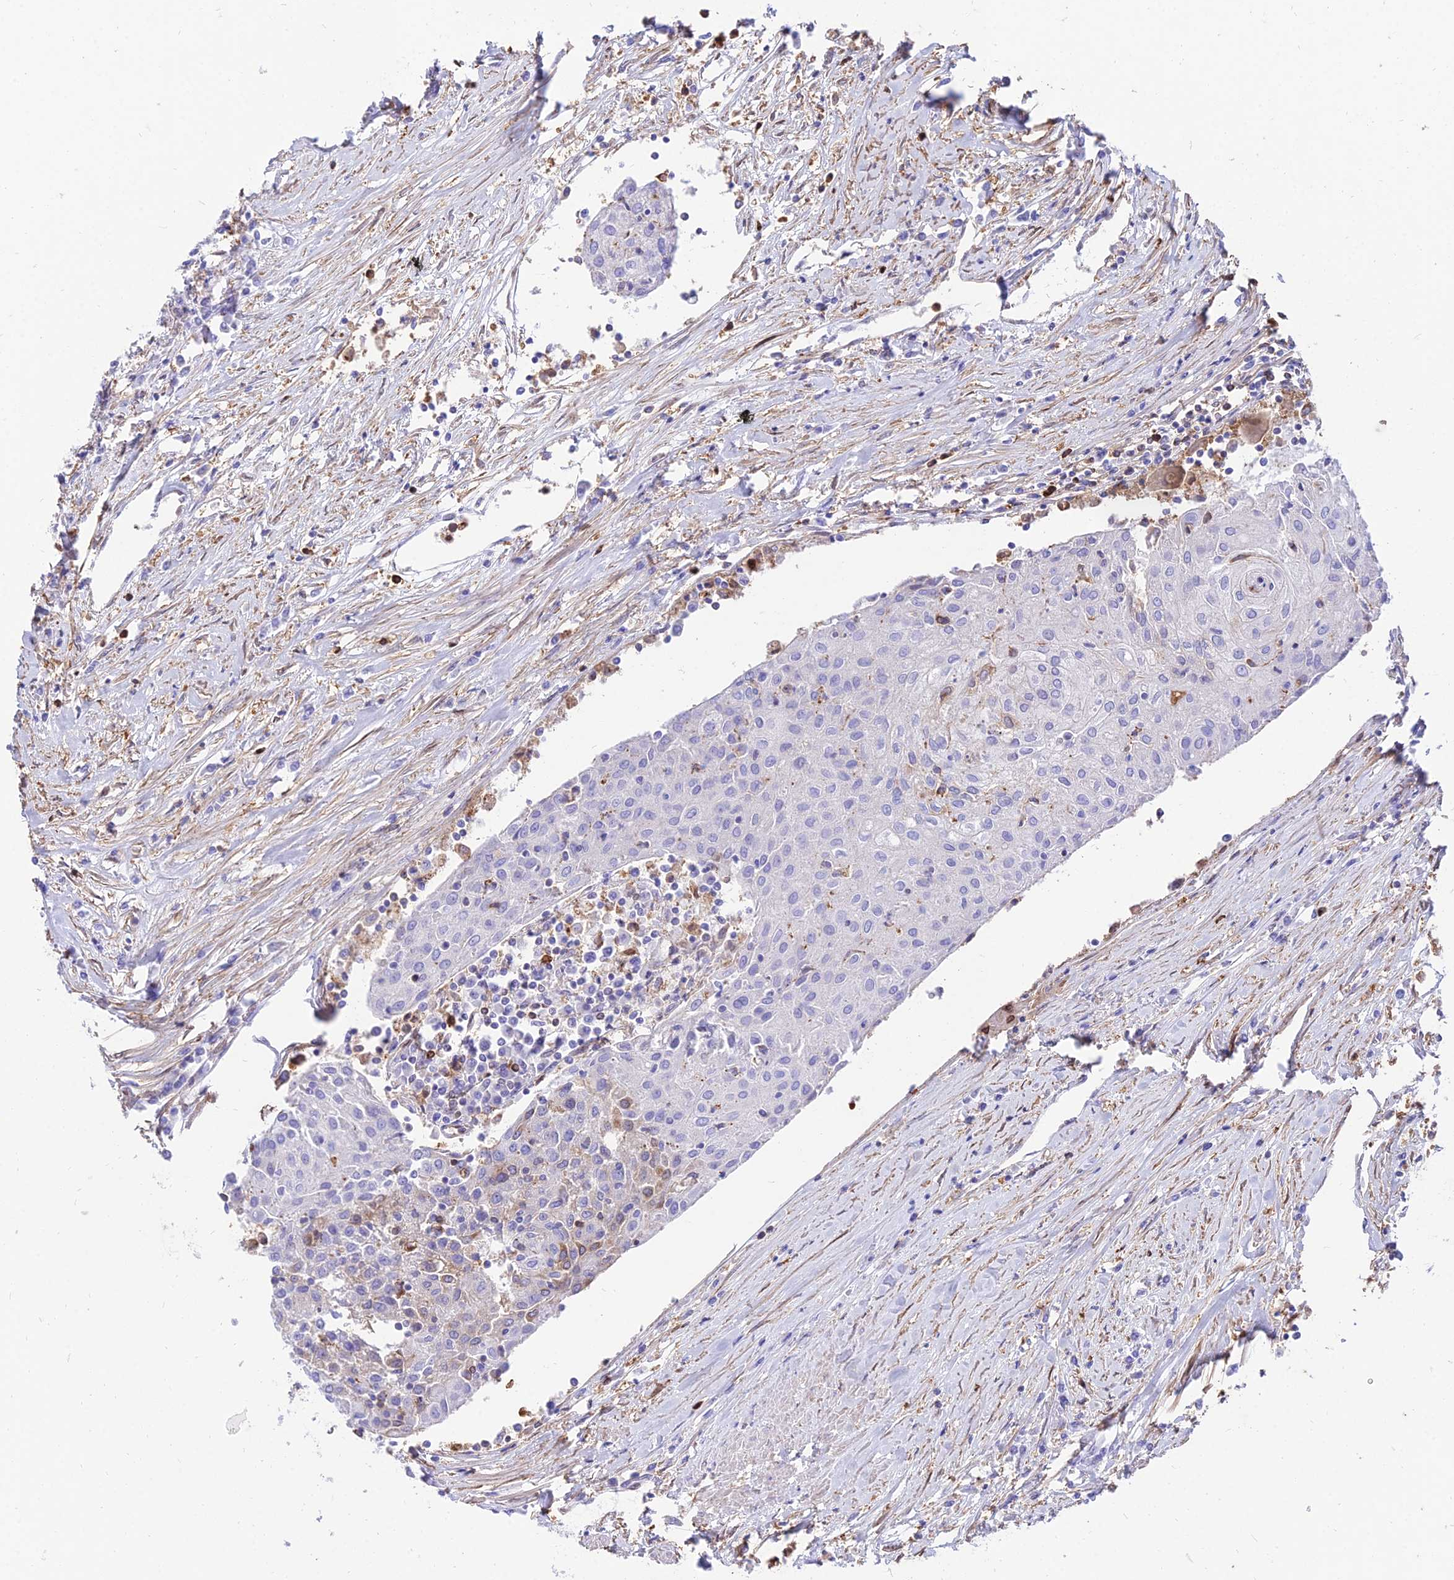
{"staining": {"intensity": "negative", "quantity": "none", "location": "none"}, "tissue": "urothelial cancer", "cell_type": "Tumor cells", "image_type": "cancer", "snomed": [{"axis": "morphology", "description": "Urothelial carcinoma, High grade"}, {"axis": "topography", "description": "Urinary bladder"}], "caption": "Human urothelial cancer stained for a protein using IHC demonstrates no positivity in tumor cells.", "gene": "SREK1IP1", "patient": {"sex": "female", "age": 85}}